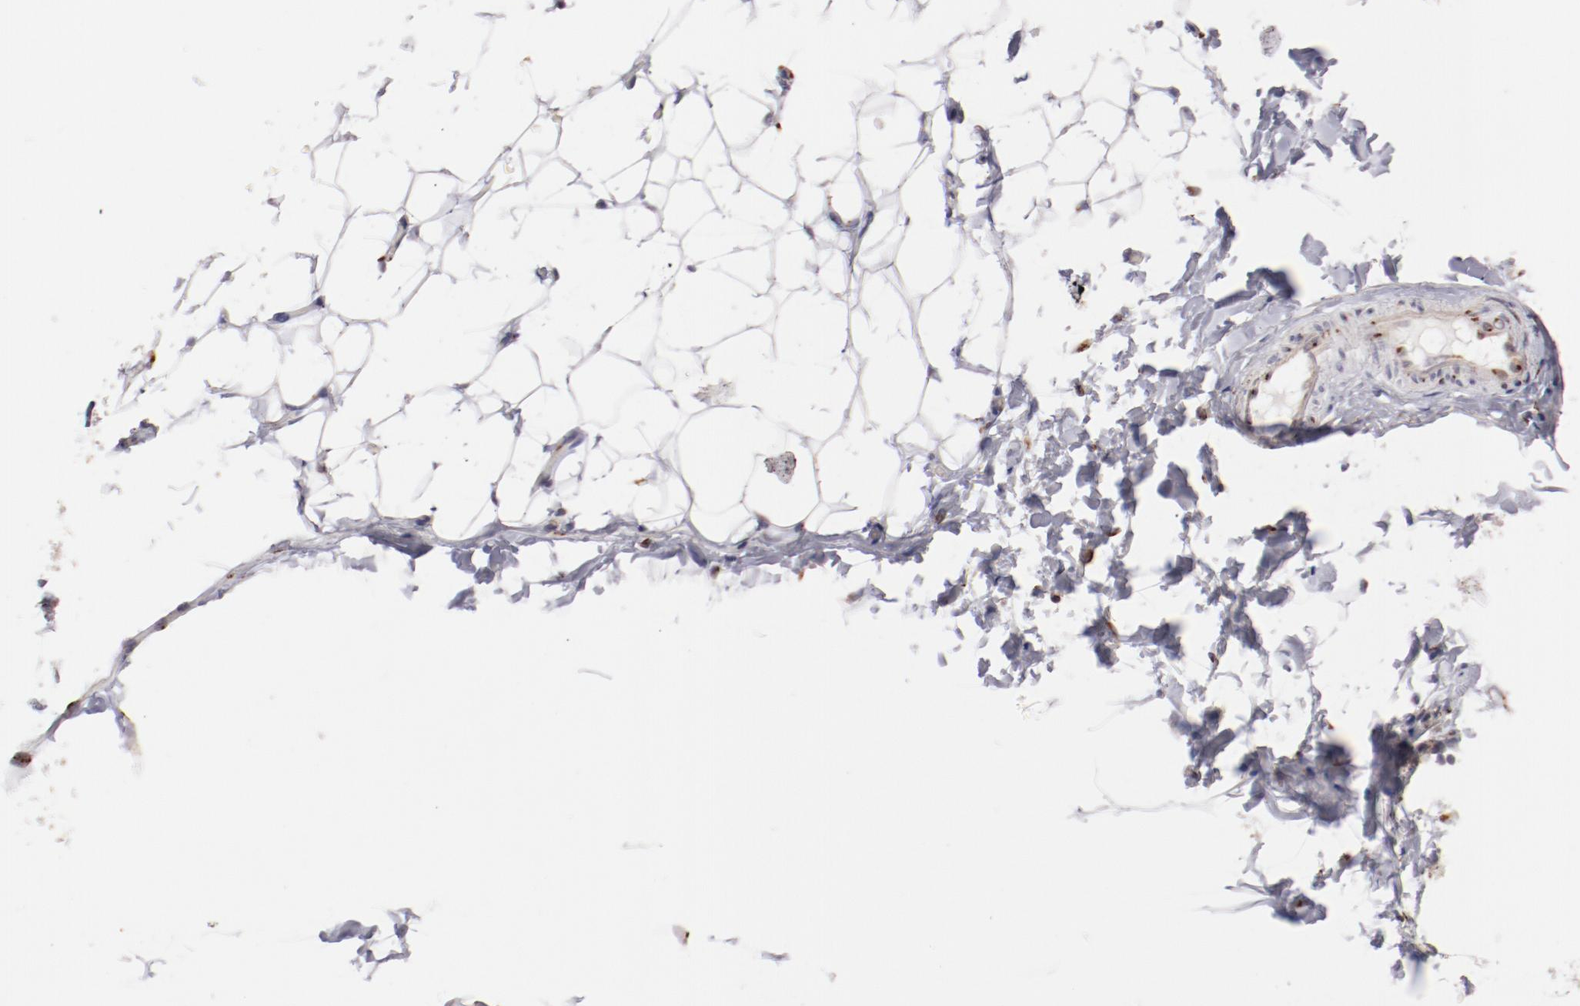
{"staining": {"intensity": "weak", "quantity": ">75%", "location": "cytoplasmic/membranous"}, "tissue": "adipose tissue", "cell_type": "Adipocytes", "image_type": "normal", "snomed": [{"axis": "morphology", "description": "Normal tissue, NOS"}, {"axis": "topography", "description": "Soft tissue"}], "caption": "Immunohistochemistry (IHC) image of benign human adipose tissue stained for a protein (brown), which demonstrates low levels of weak cytoplasmic/membranous expression in approximately >75% of adipocytes.", "gene": "GOLIM4", "patient": {"sex": "male", "age": 26}}